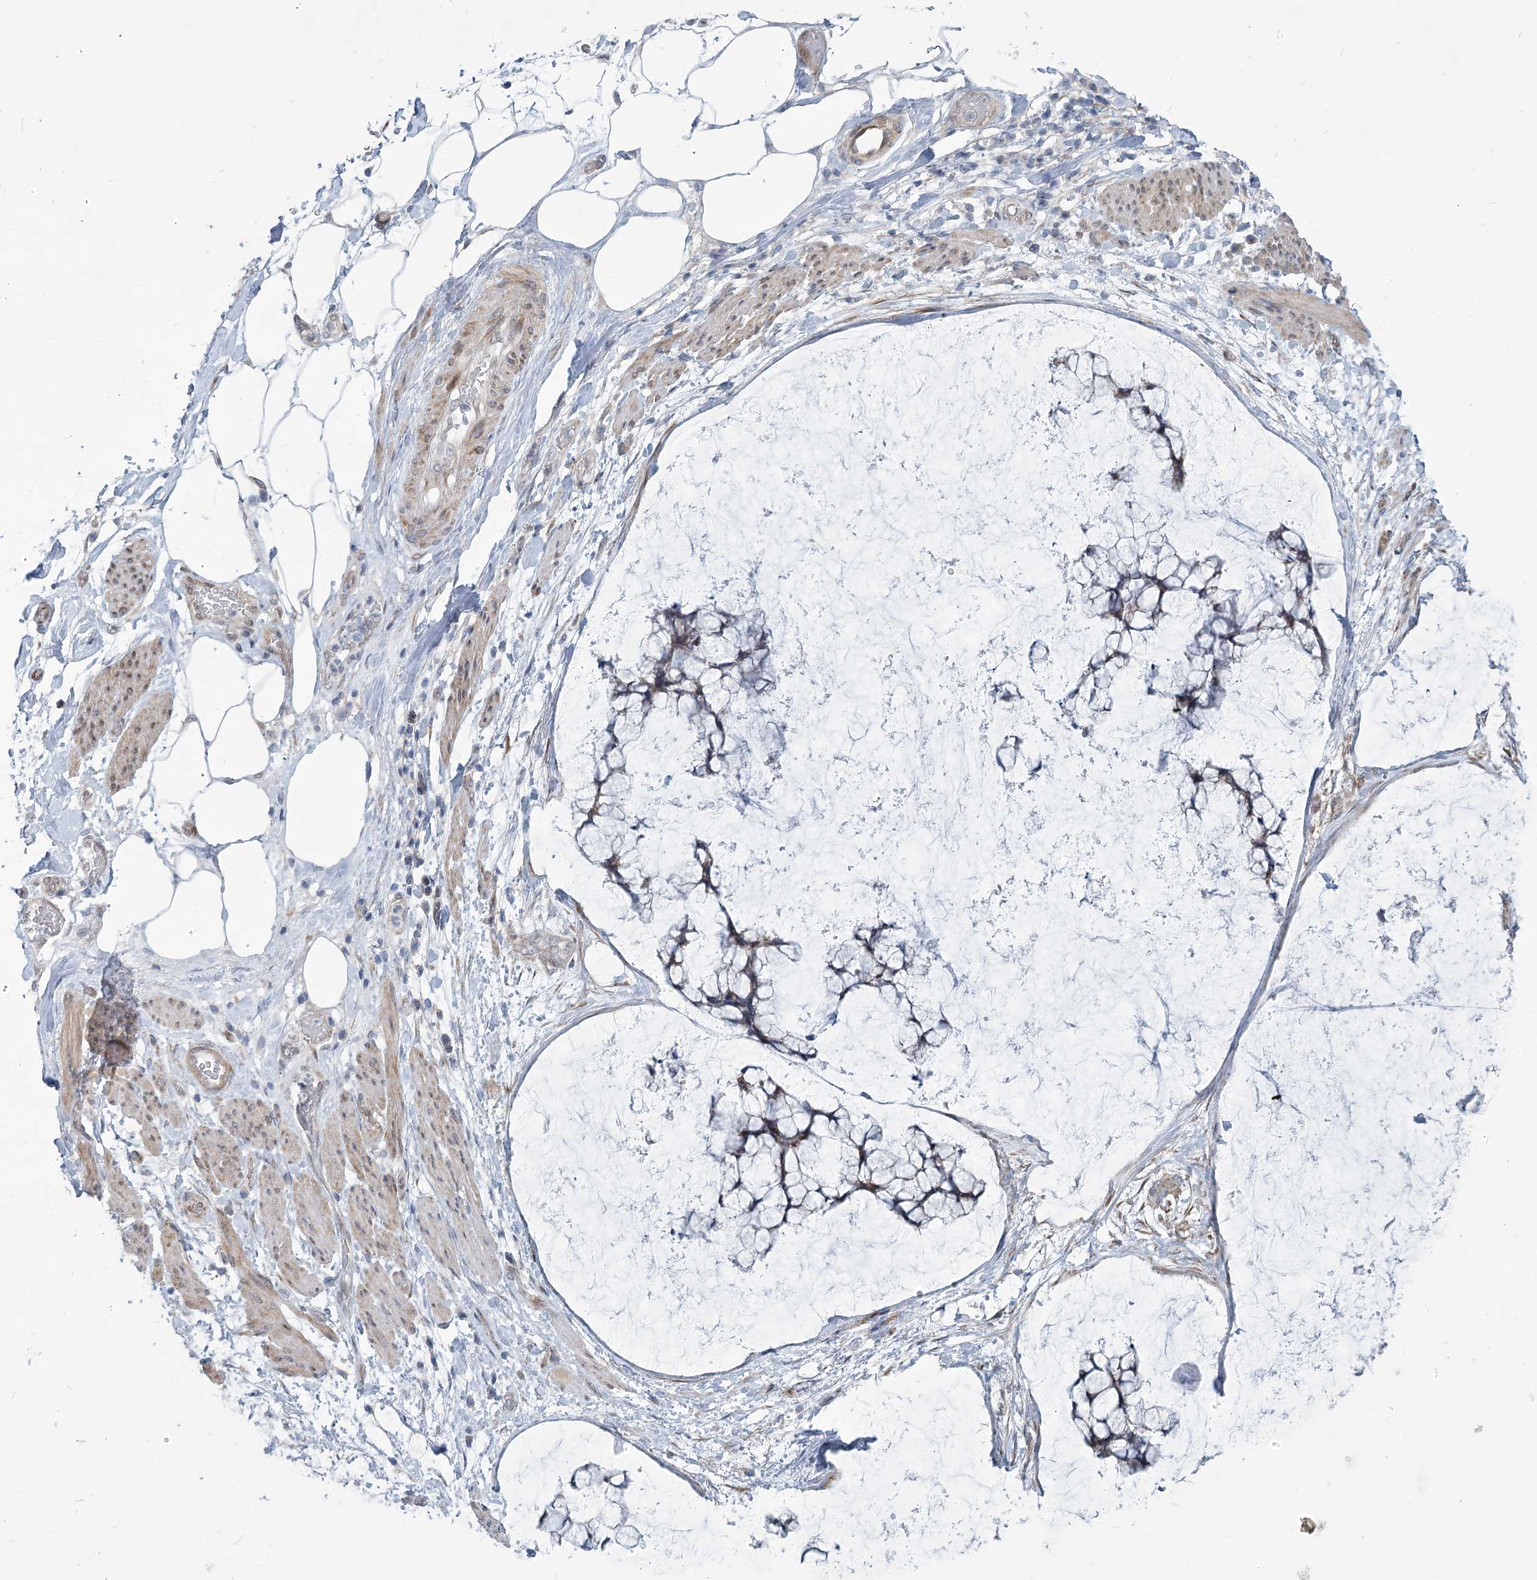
{"staining": {"intensity": "weak", "quantity": "25%-75%", "location": "cytoplasmic/membranous"}, "tissue": "ovarian cancer", "cell_type": "Tumor cells", "image_type": "cancer", "snomed": [{"axis": "morphology", "description": "Cystadenocarcinoma, mucinous, NOS"}, {"axis": "topography", "description": "Ovary"}], "caption": "This is a photomicrograph of immunohistochemistry (IHC) staining of ovarian mucinous cystadenocarcinoma, which shows weak positivity in the cytoplasmic/membranous of tumor cells.", "gene": "ABITRAM", "patient": {"sex": "female", "age": 42}}